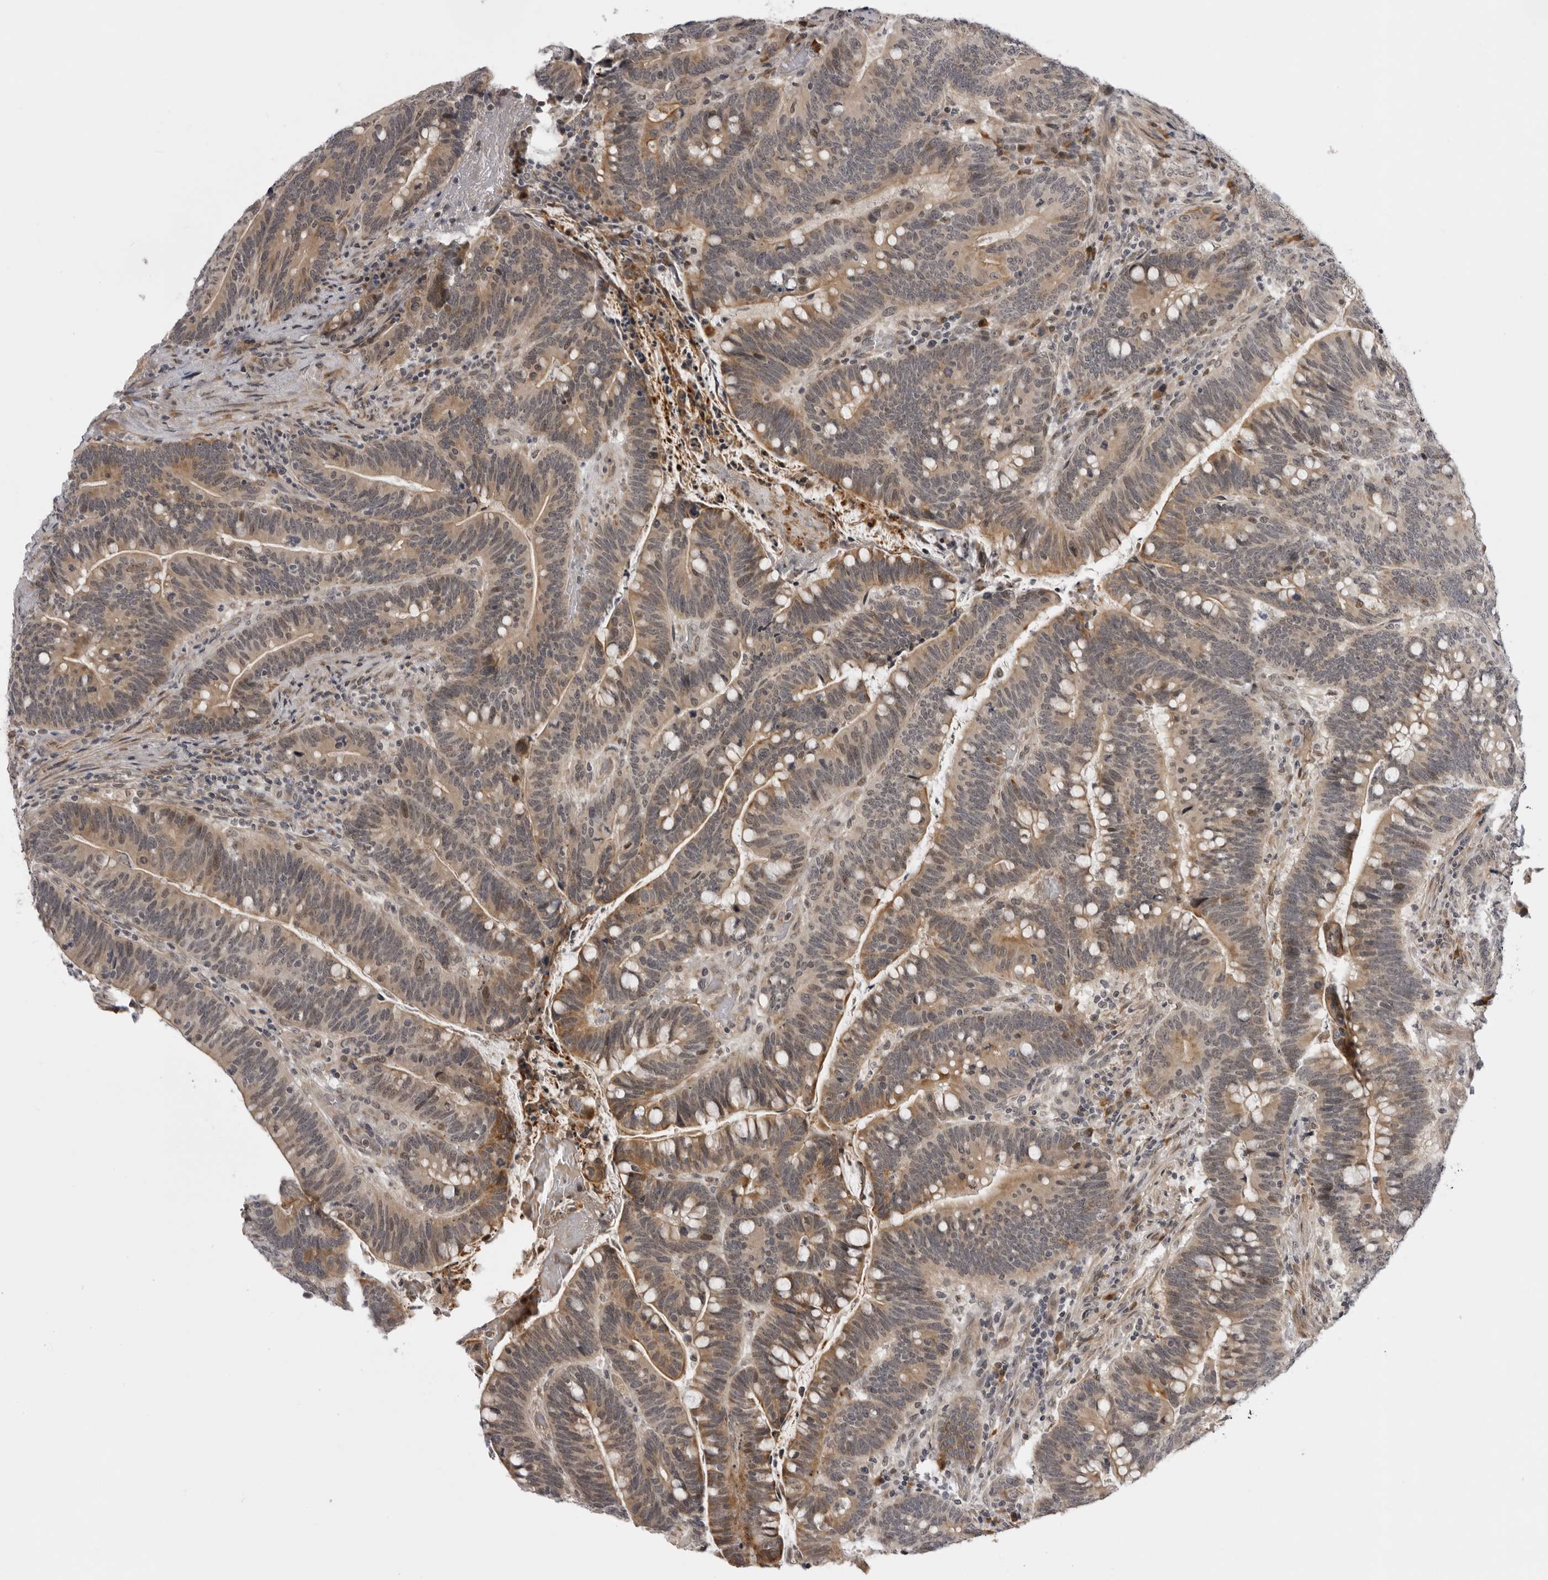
{"staining": {"intensity": "moderate", "quantity": ">75%", "location": "cytoplasmic/membranous,nuclear"}, "tissue": "colorectal cancer", "cell_type": "Tumor cells", "image_type": "cancer", "snomed": [{"axis": "morphology", "description": "Adenocarcinoma, NOS"}, {"axis": "topography", "description": "Colon"}], "caption": "The micrograph displays immunohistochemical staining of colorectal cancer. There is moderate cytoplasmic/membranous and nuclear expression is identified in approximately >75% of tumor cells. The protein is shown in brown color, while the nuclei are stained blue.", "gene": "ALPK2", "patient": {"sex": "female", "age": 66}}